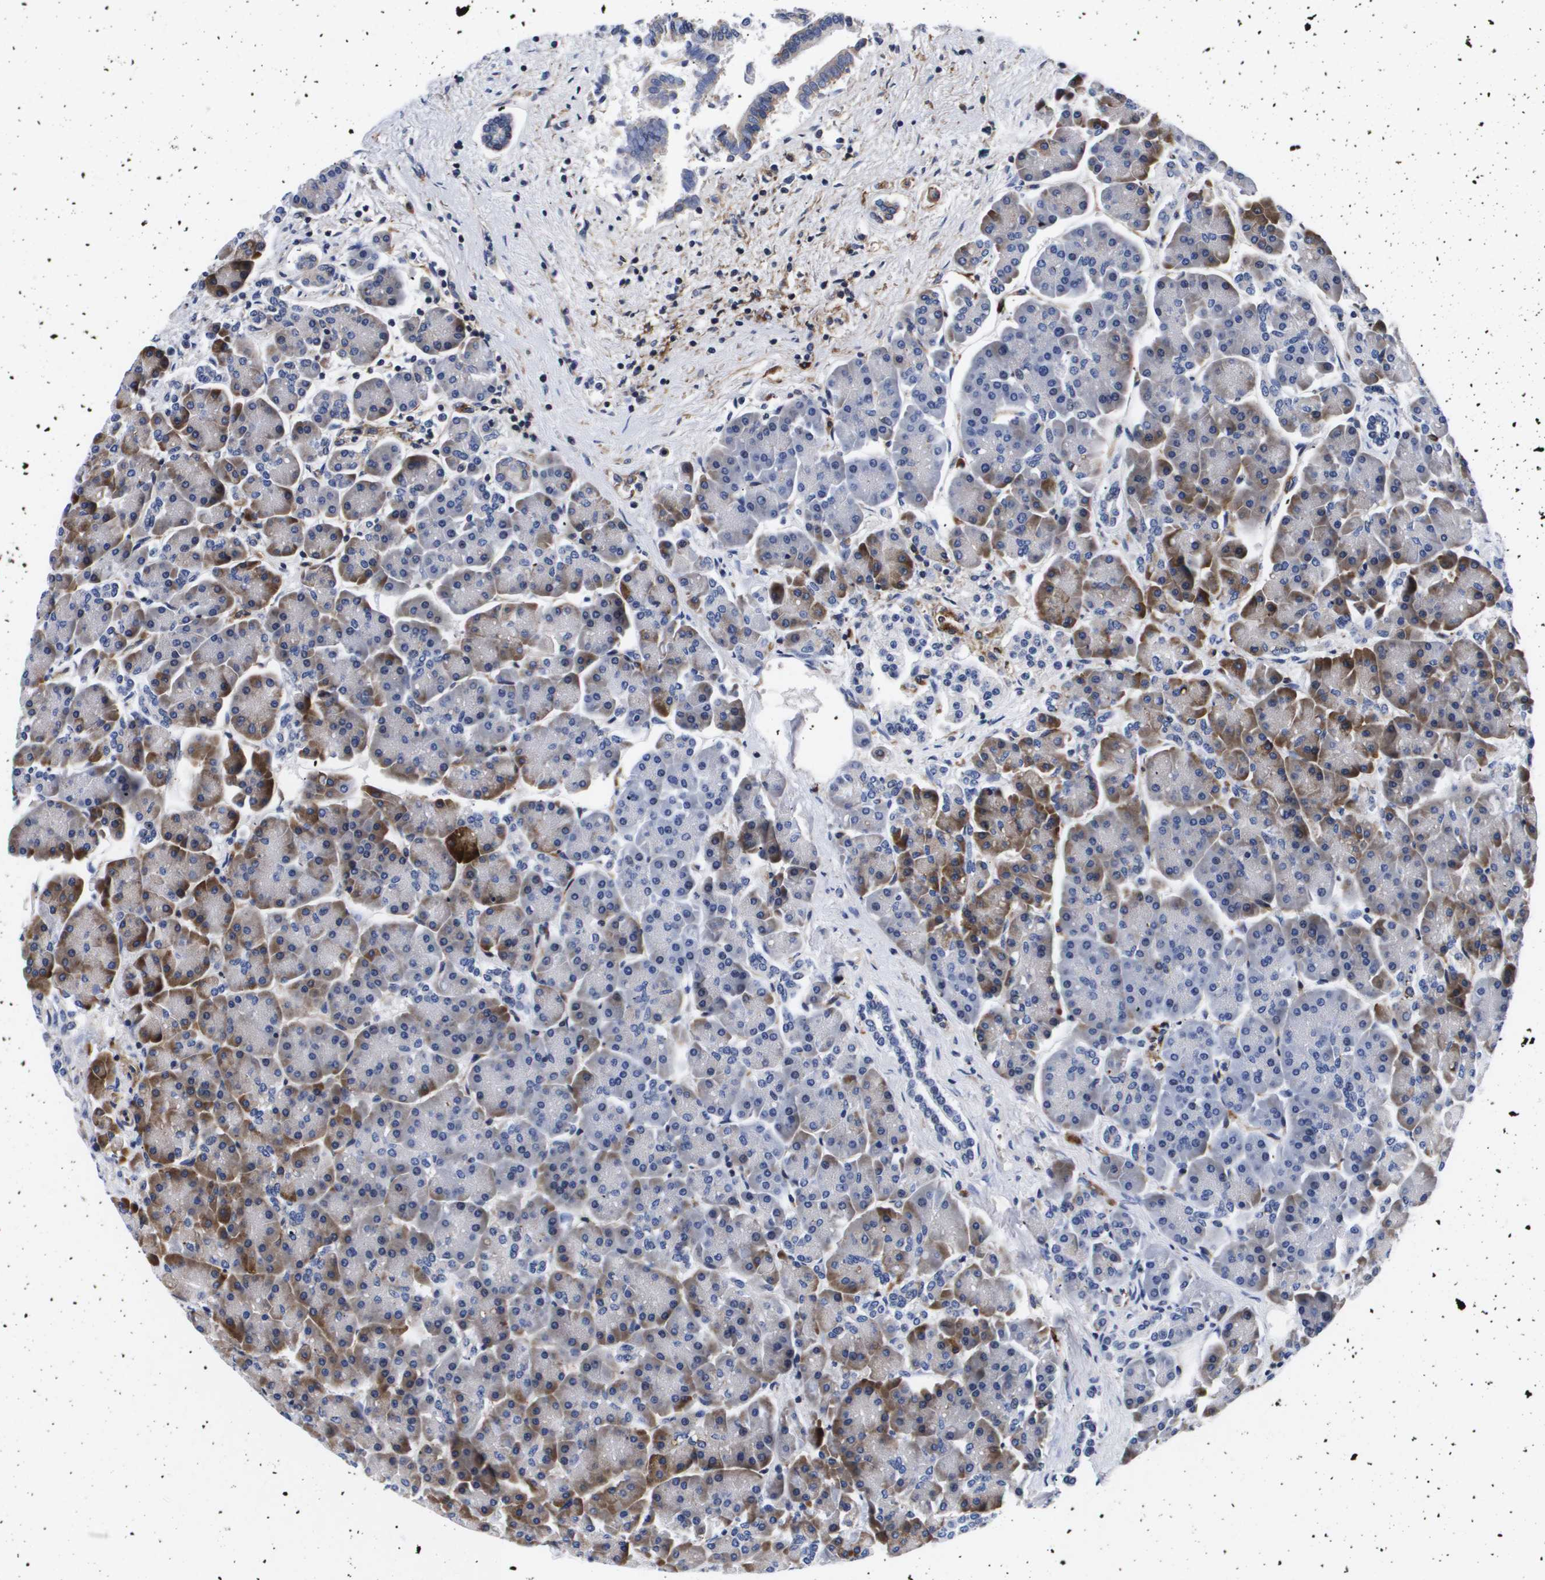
{"staining": {"intensity": "moderate", "quantity": "<25%", "location": "cytoplasmic/membranous"}, "tissue": "pancreas", "cell_type": "Exocrine glandular cells", "image_type": "normal", "snomed": [{"axis": "morphology", "description": "Normal tissue, NOS"}, {"axis": "topography", "description": "Pancreas"}], "caption": "Exocrine glandular cells demonstrate low levels of moderate cytoplasmic/membranous expression in approximately <25% of cells in normal human pancreas.", "gene": "SHD", "patient": {"sex": "female", "age": 70}}